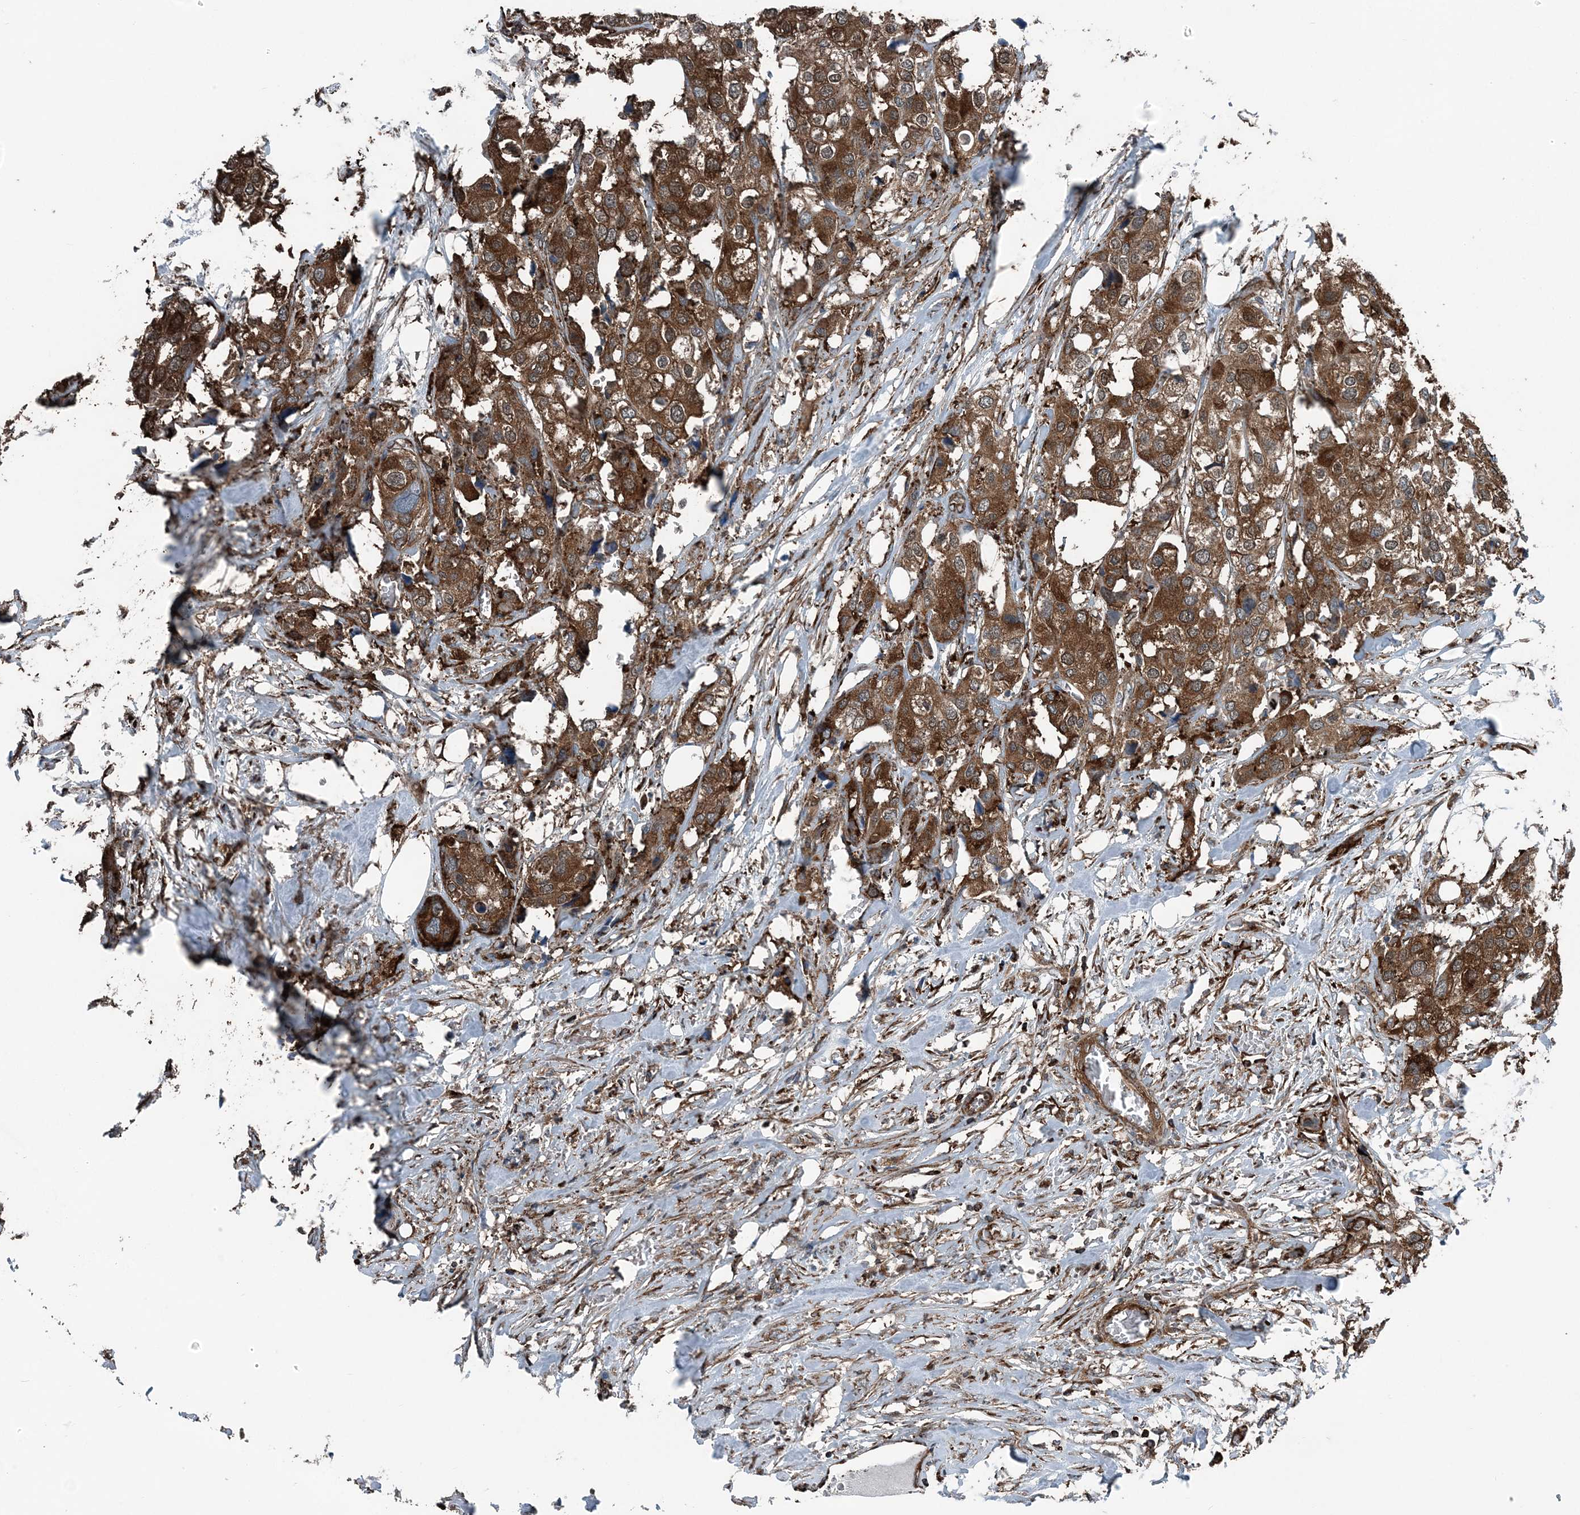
{"staining": {"intensity": "strong", "quantity": ">75%", "location": "cytoplasmic/membranous"}, "tissue": "urothelial cancer", "cell_type": "Tumor cells", "image_type": "cancer", "snomed": [{"axis": "morphology", "description": "Urothelial carcinoma, High grade"}, {"axis": "topography", "description": "Urinary bladder"}], "caption": "IHC staining of urothelial cancer, which reveals high levels of strong cytoplasmic/membranous staining in approximately >75% of tumor cells indicating strong cytoplasmic/membranous protein positivity. The staining was performed using DAB (brown) for protein detection and nuclei were counterstained in hematoxylin (blue).", "gene": "CFL1", "patient": {"sex": "male", "age": 64}}